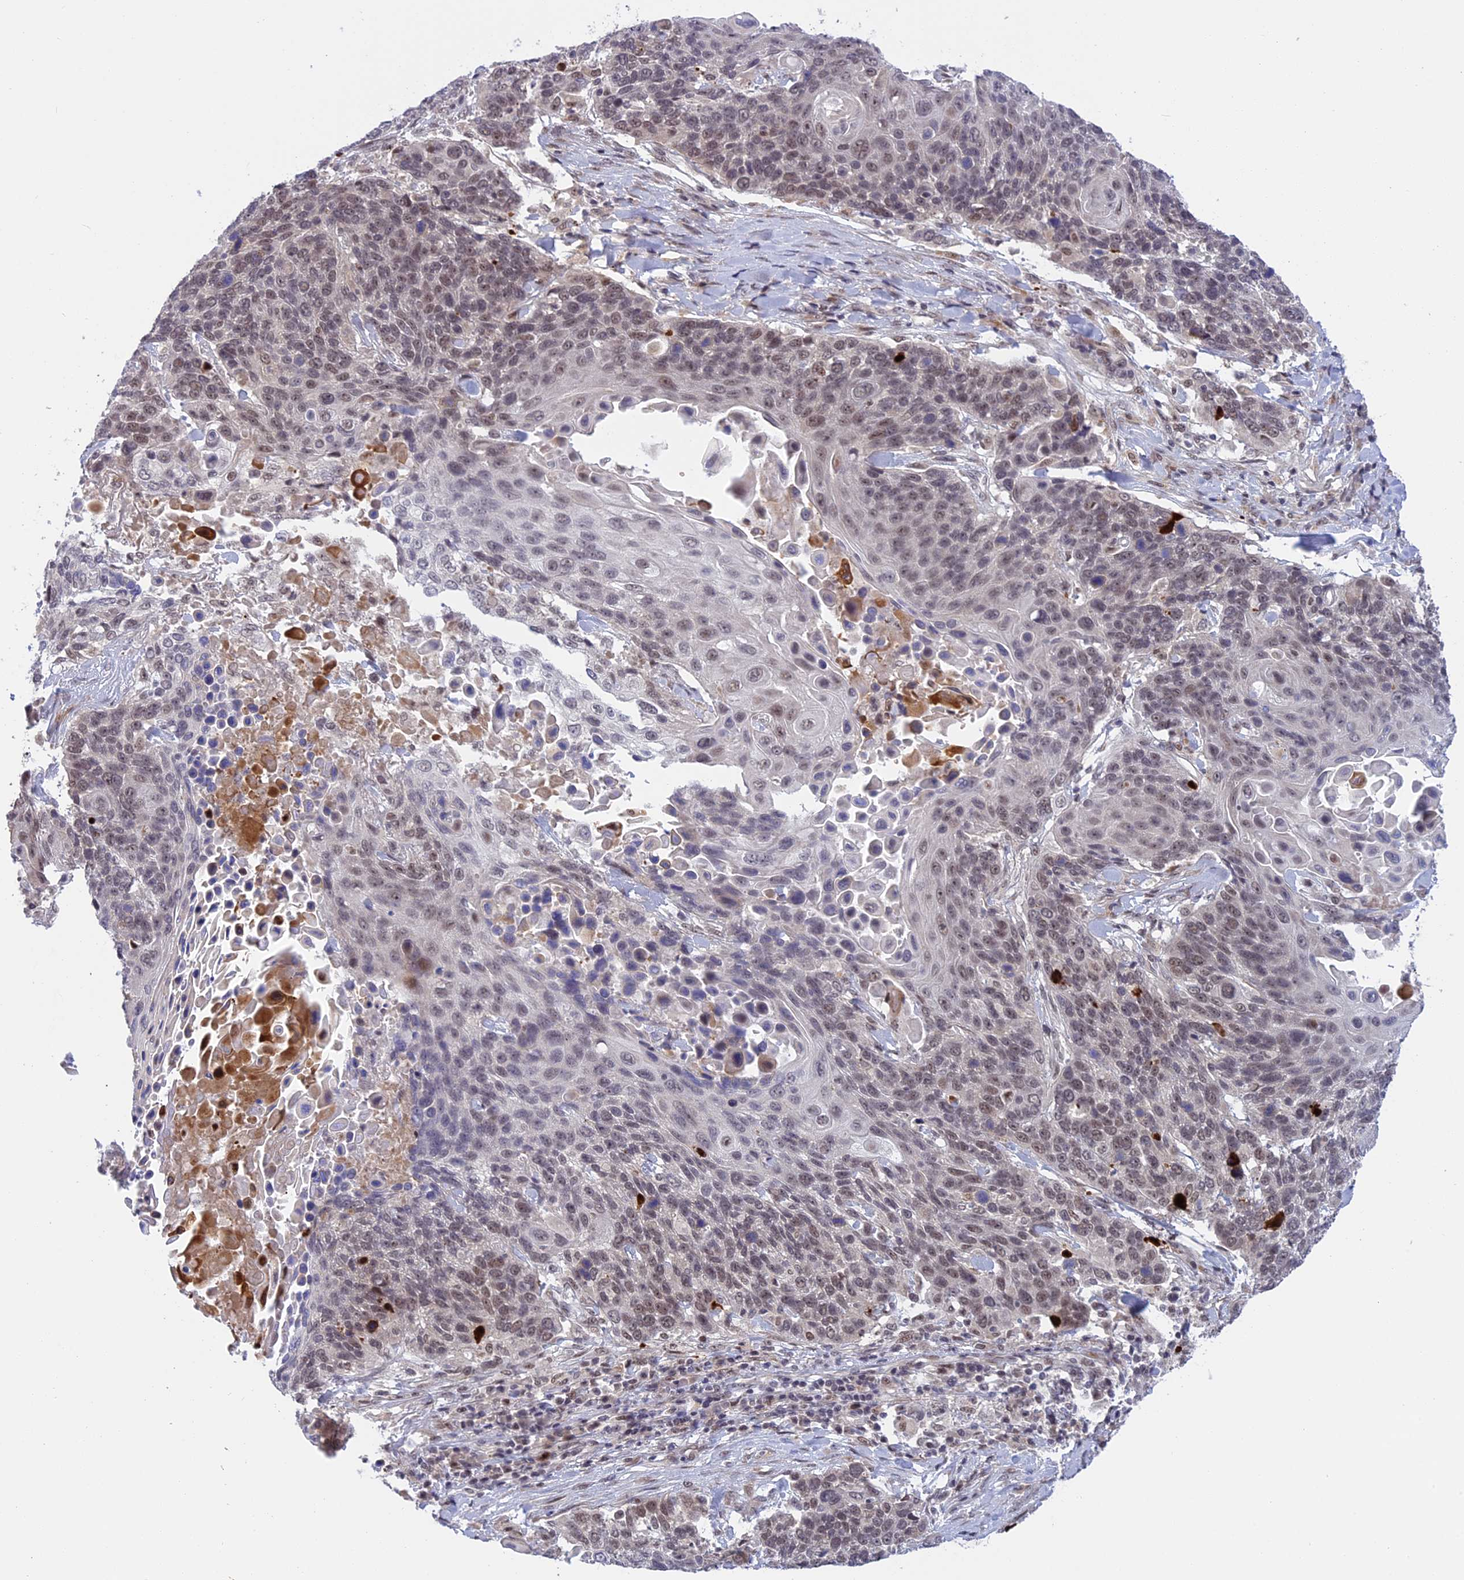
{"staining": {"intensity": "moderate", "quantity": "25%-75%", "location": "nuclear"}, "tissue": "lung cancer", "cell_type": "Tumor cells", "image_type": "cancer", "snomed": [{"axis": "morphology", "description": "Squamous cell carcinoma, NOS"}, {"axis": "topography", "description": "Lung"}], "caption": "A brown stain shows moderate nuclear staining of a protein in squamous cell carcinoma (lung) tumor cells.", "gene": "POLR2C", "patient": {"sex": "male", "age": 66}}